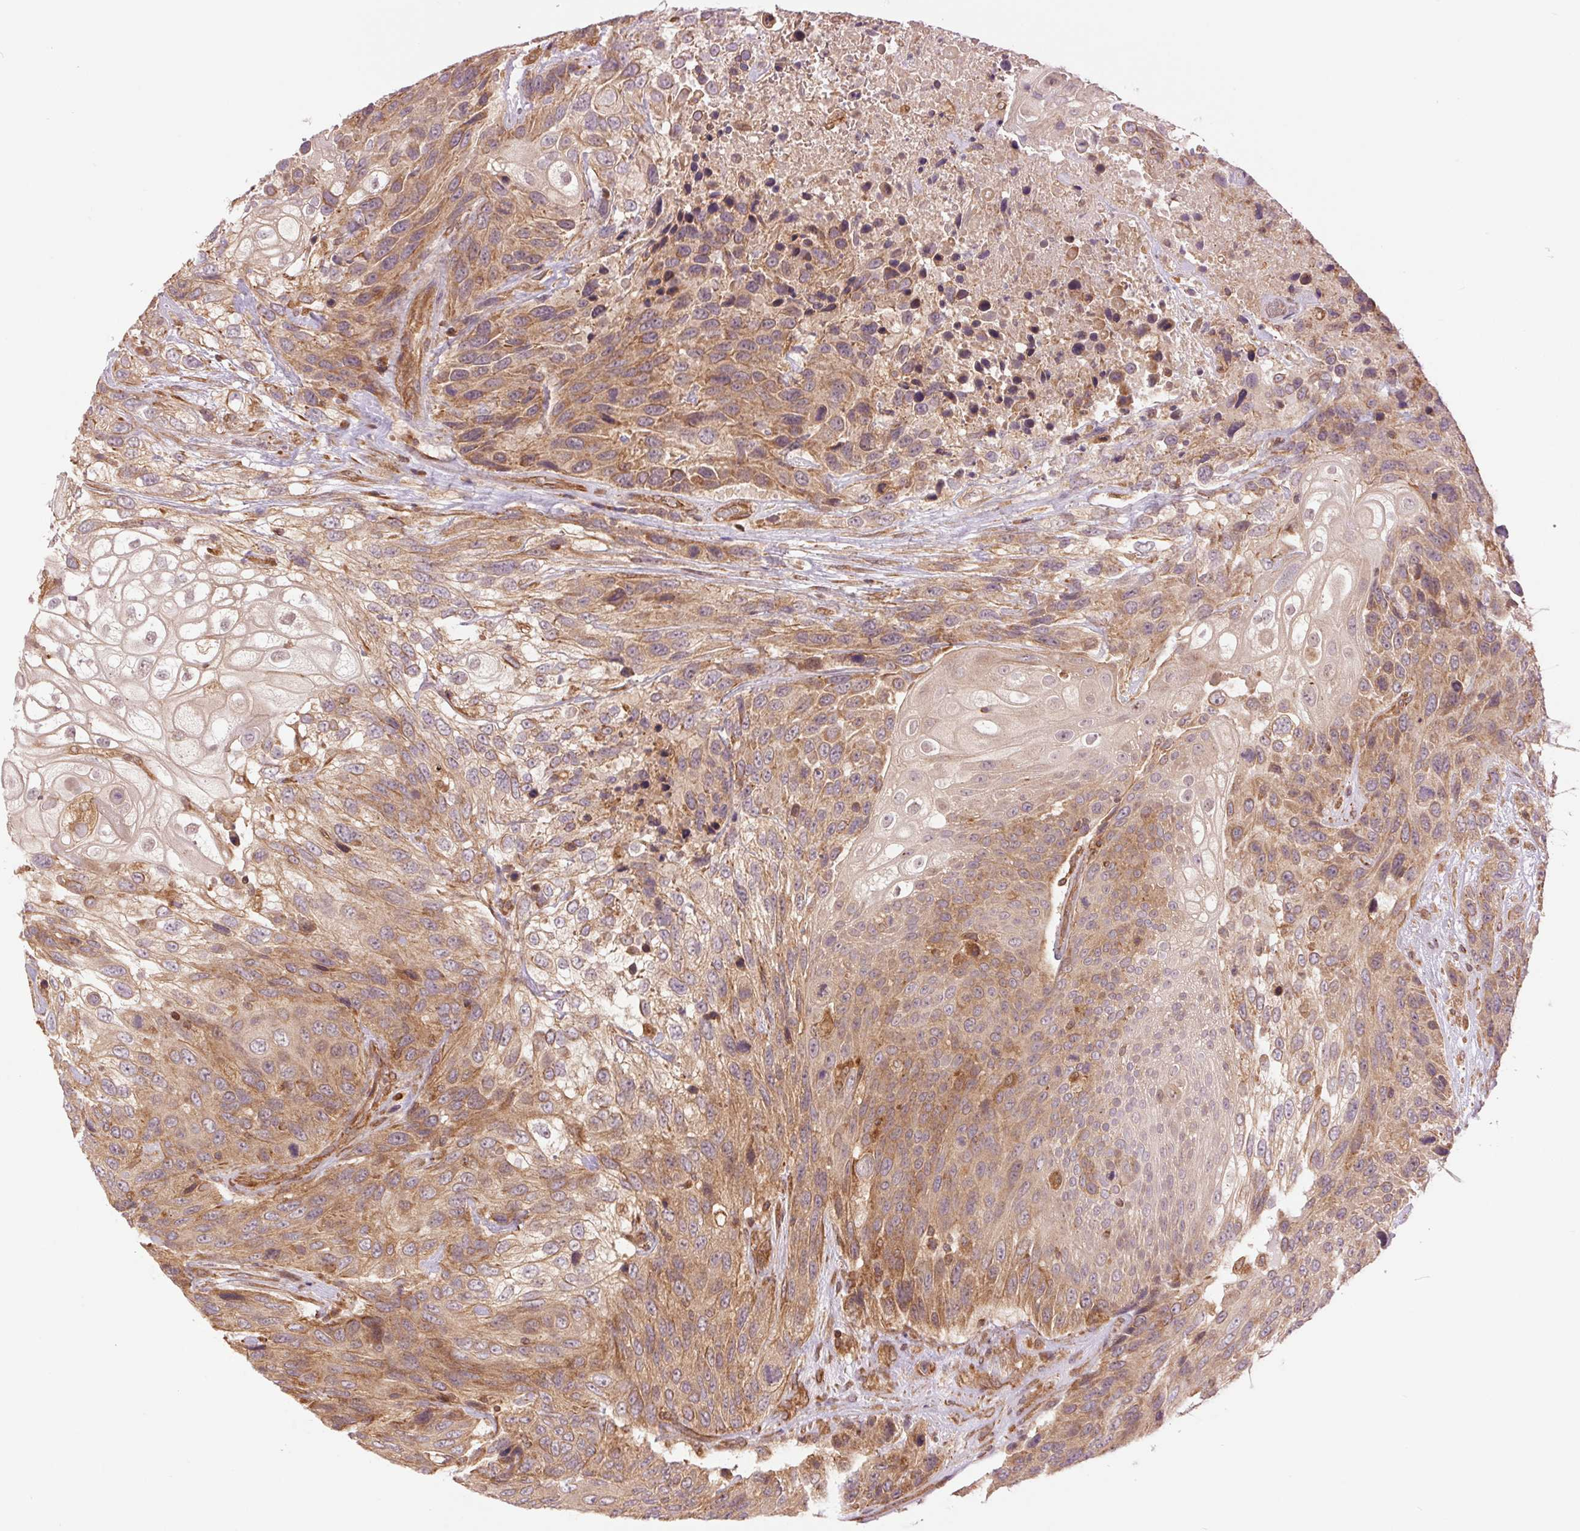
{"staining": {"intensity": "moderate", "quantity": ">75%", "location": "cytoplasmic/membranous"}, "tissue": "urothelial cancer", "cell_type": "Tumor cells", "image_type": "cancer", "snomed": [{"axis": "morphology", "description": "Urothelial carcinoma, High grade"}, {"axis": "topography", "description": "Urinary bladder"}], "caption": "High-power microscopy captured an IHC photomicrograph of urothelial cancer, revealing moderate cytoplasmic/membranous expression in approximately >75% of tumor cells.", "gene": "STARD7", "patient": {"sex": "female", "age": 70}}